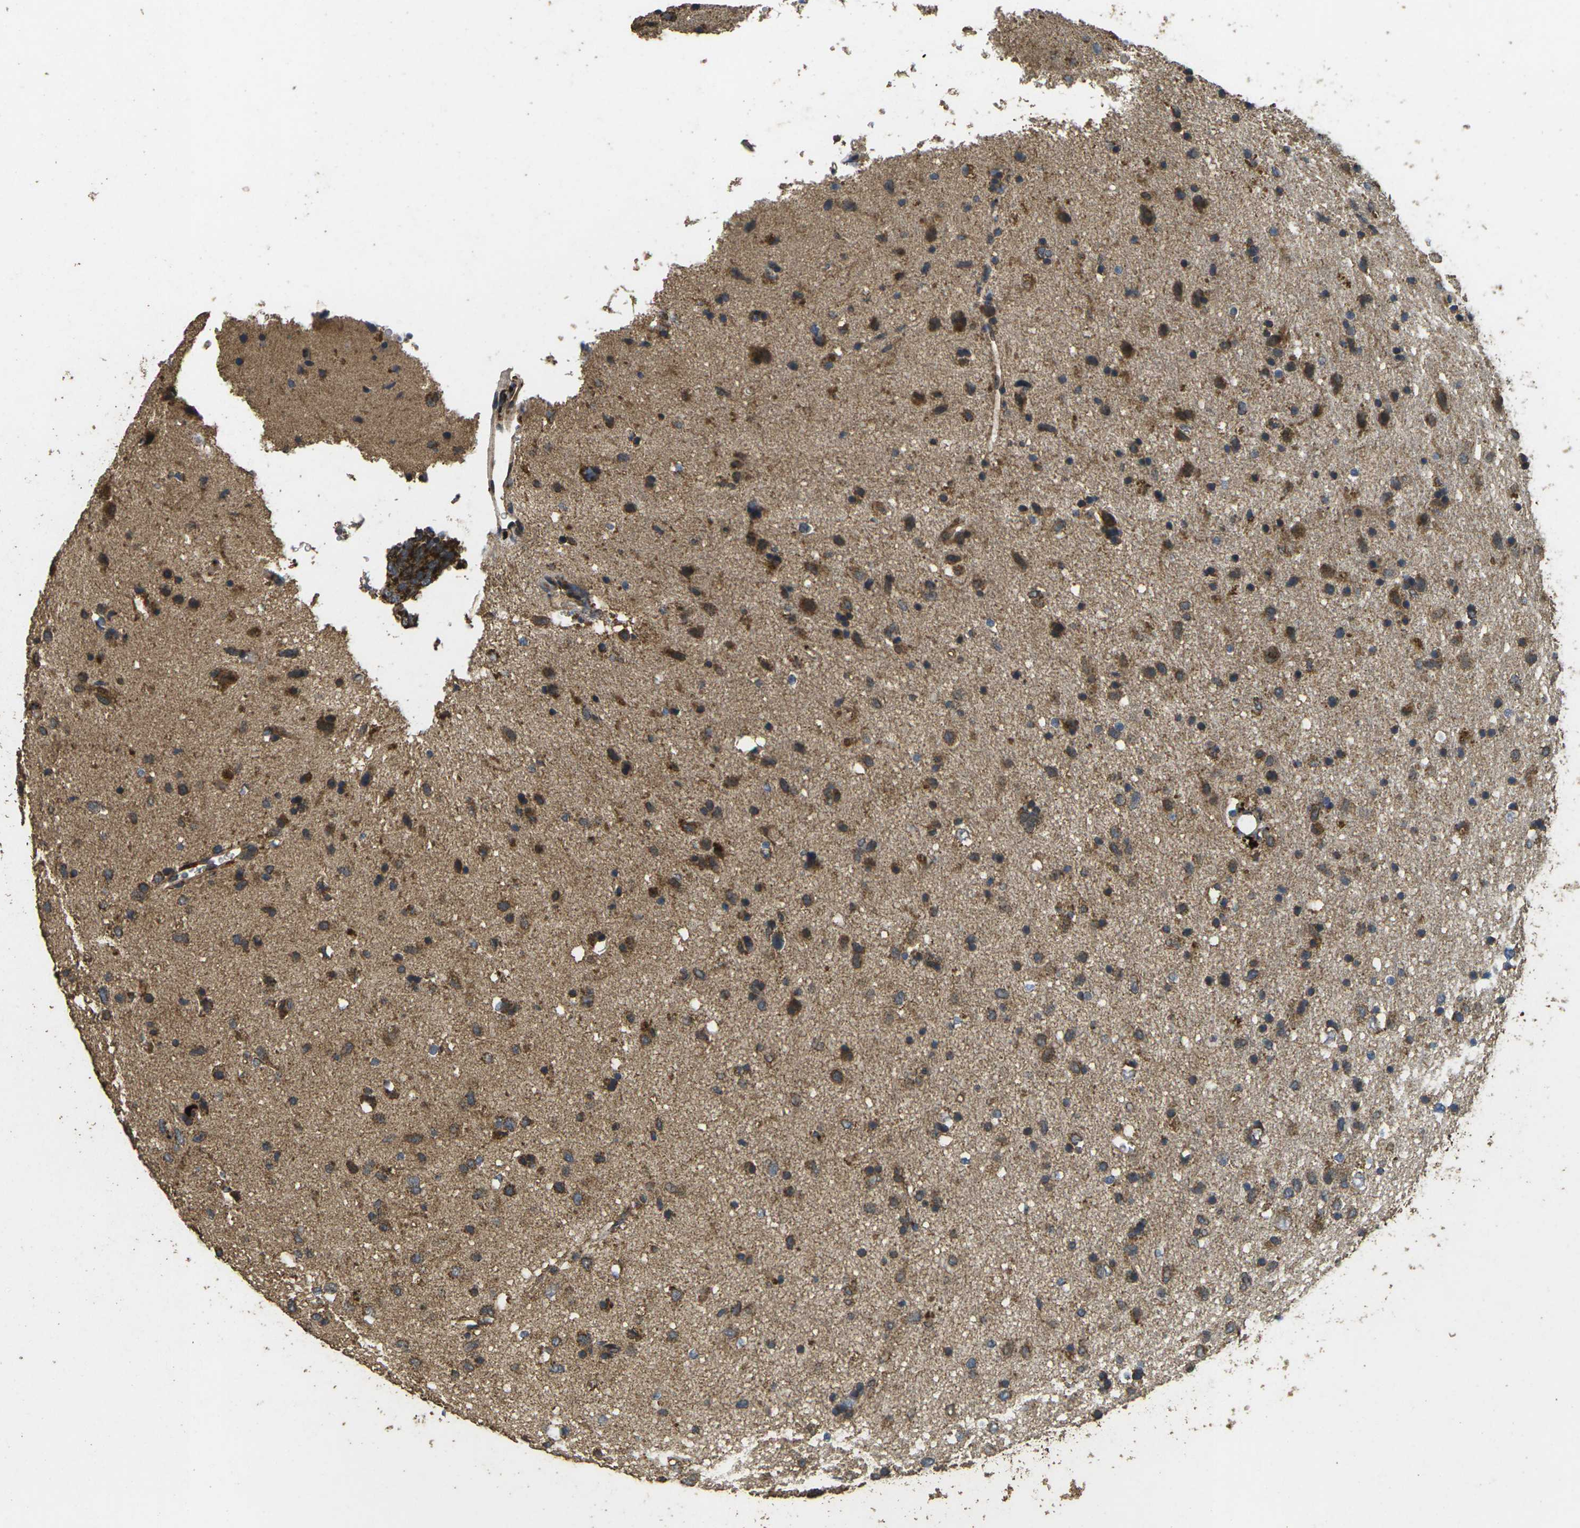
{"staining": {"intensity": "moderate", "quantity": ">75%", "location": "cytoplasmic/membranous"}, "tissue": "glioma", "cell_type": "Tumor cells", "image_type": "cancer", "snomed": [{"axis": "morphology", "description": "Glioma, malignant, Low grade"}, {"axis": "topography", "description": "Brain"}], "caption": "Protein staining reveals moderate cytoplasmic/membranous expression in approximately >75% of tumor cells in glioma.", "gene": "MAPK11", "patient": {"sex": "male", "age": 77}}